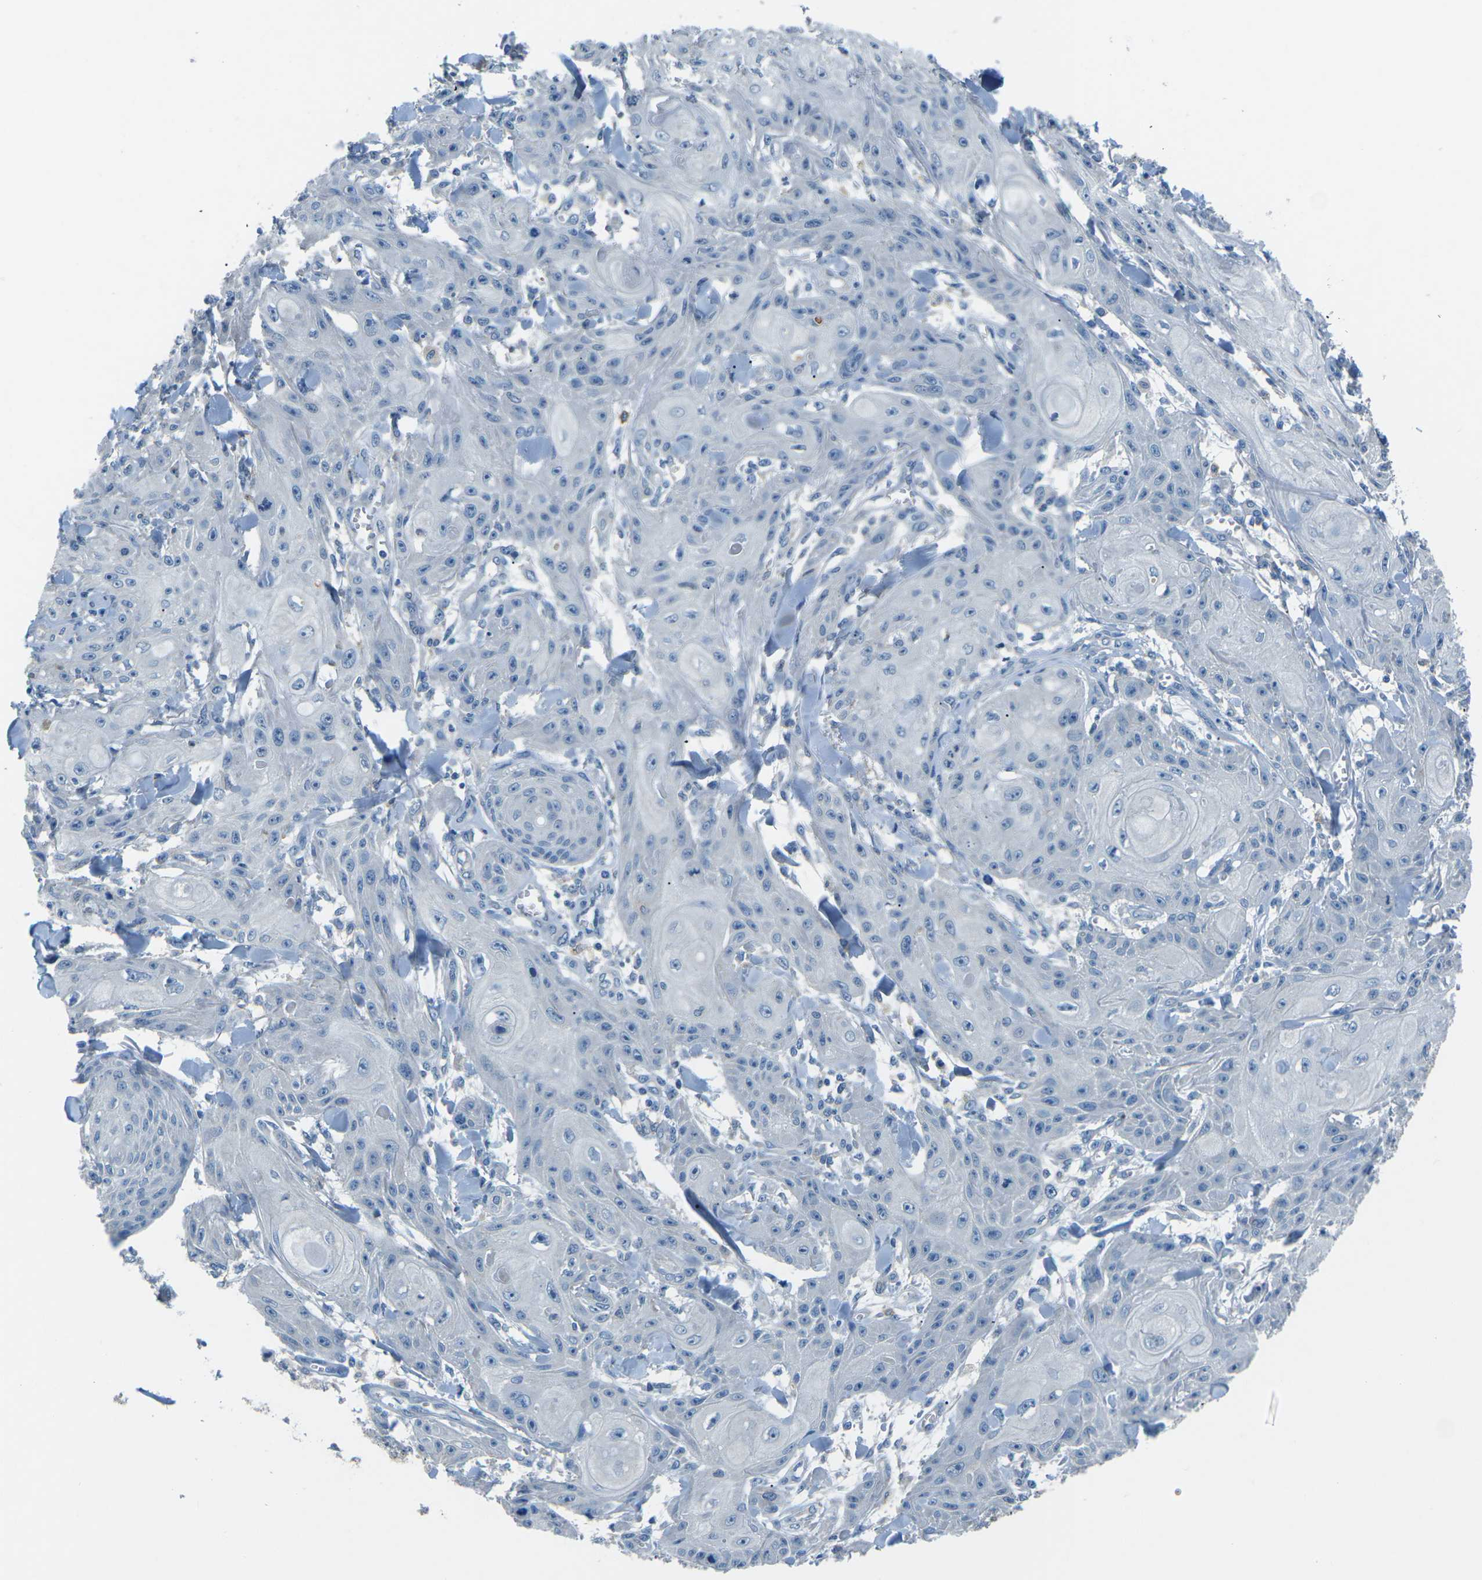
{"staining": {"intensity": "negative", "quantity": "none", "location": "none"}, "tissue": "skin cancer", "cell_type": "Tumor cells", "image_type": "cancer", "snomed": [{"axis": "morphology", "description": "Squamous cell carcinoma, NOS"}, {"axis": "topography", "description": "Skin"}], "caption": "Squamous cell carcinoma (skin) stained for a protein using immunohistochemistry exhibits no staining tumor cells.", "gene": "CD1D", "patient": {"sex": "male", "age": 74}}